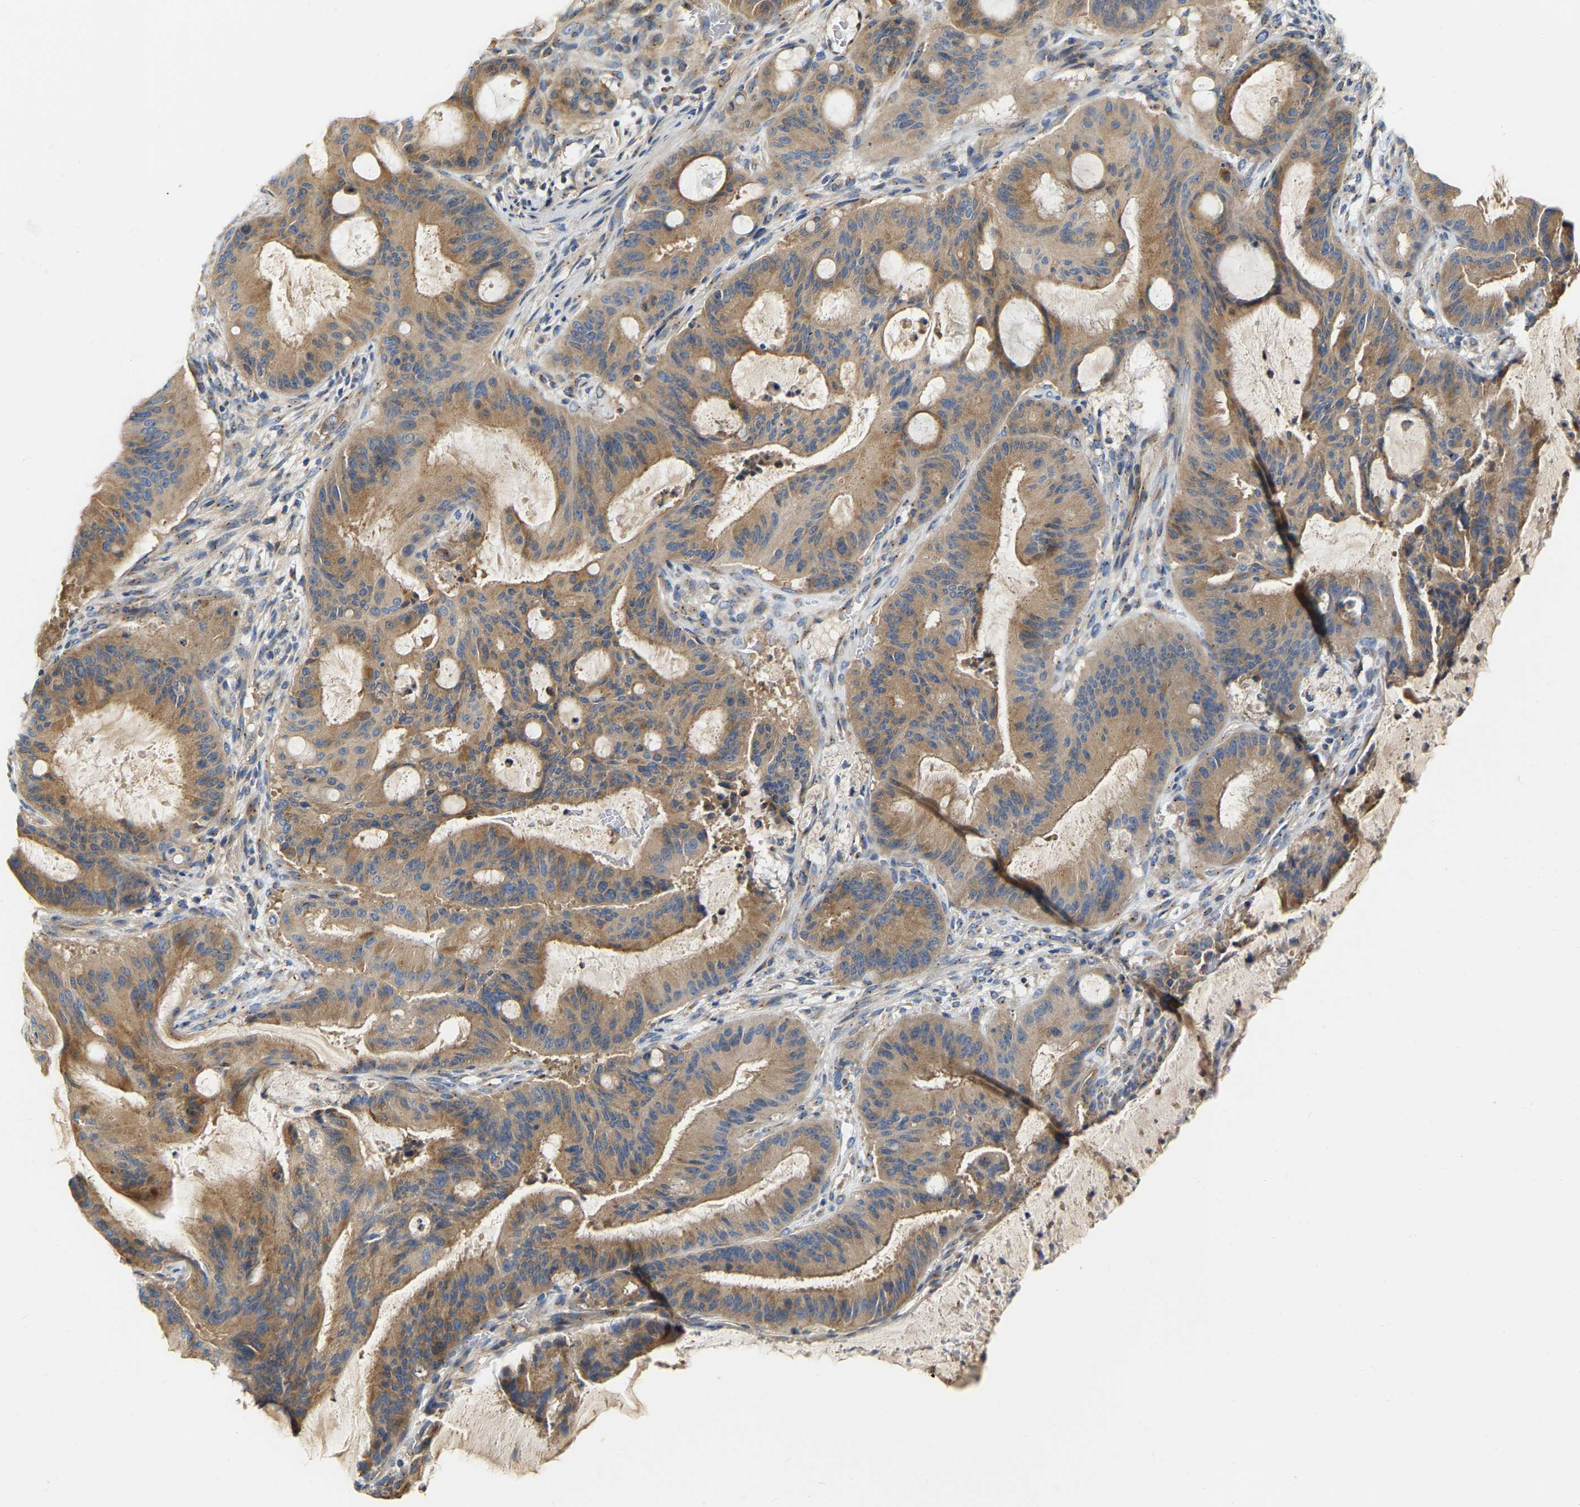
{"staining": {"intensity": "moderate", "quantity": ">75%", "location": "cytoplasmic/membranous"}, "tissue": "liver cancer", "cell_type": "Tumor cells", "image_type": "cancer", "snomed": [{"axis": "morphology", "description": "Normal tissue, NOS"}, {"axis": "morphology", "description": "Cholangiocarcinoma"}, {"axis": "topography", "description": "Liver"}, {"axis": "topography", "description": "Peripheral nerve tissue"}], "caption": "Protein expression analysis of human cholangiocarcinoma (liver) reveals moderate cytoplasmic/membranous staining in approximately >75% of tumor cells. The protein of interest is stained brown, and the nuclei are stained in blue (DAB IHC with brightfield microscopy, high magnification).", "gene": "PCNT", "patient": {"sex": "female", "age": 73}}